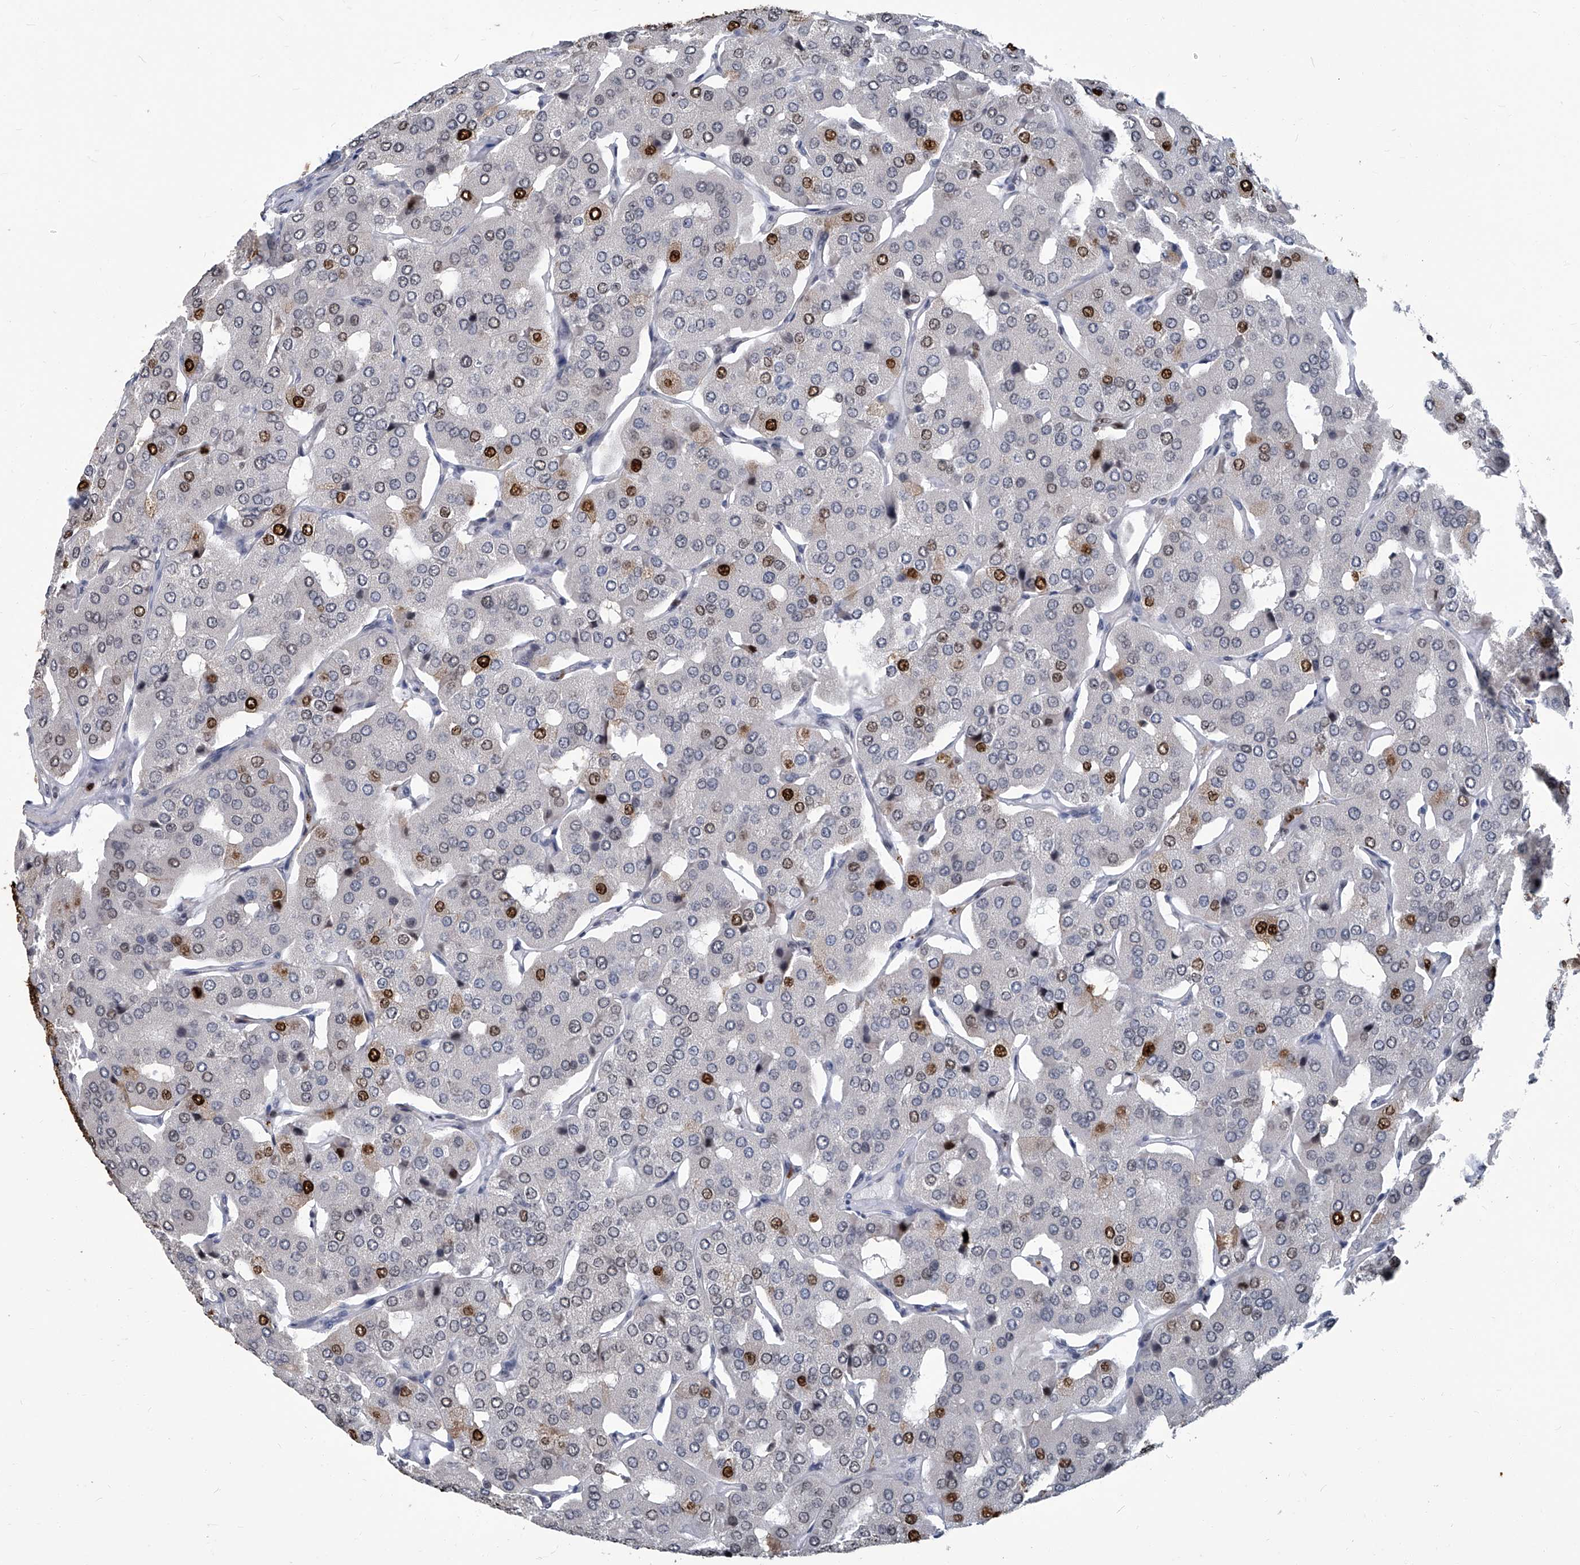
{"staining": {"intensity": "strong", "quantity": "<25%", "location": "nuclear"}, "tissue": "parathyroid gland", "cell_type": "Glandular cells", "image_type": "normal", "snomed": [{"axis": "morphology", "description": "Normal tissue, NOS"}, {"axis": "morphology", "description": "Adenoma, NOS"}, {"axis": "topography", "description": "Parathyroid gland"}], "caption": "Immunohistochemical staining of normal parathyroid gland exhibits strong nuclear protein expression in about <25% of glandular cells. Immunohistochemistry (ihc) stains the protein in brown and the nuclei are stained blue.", "gene": "PCNA", "patient": {"sex": "female", "age": 86}}